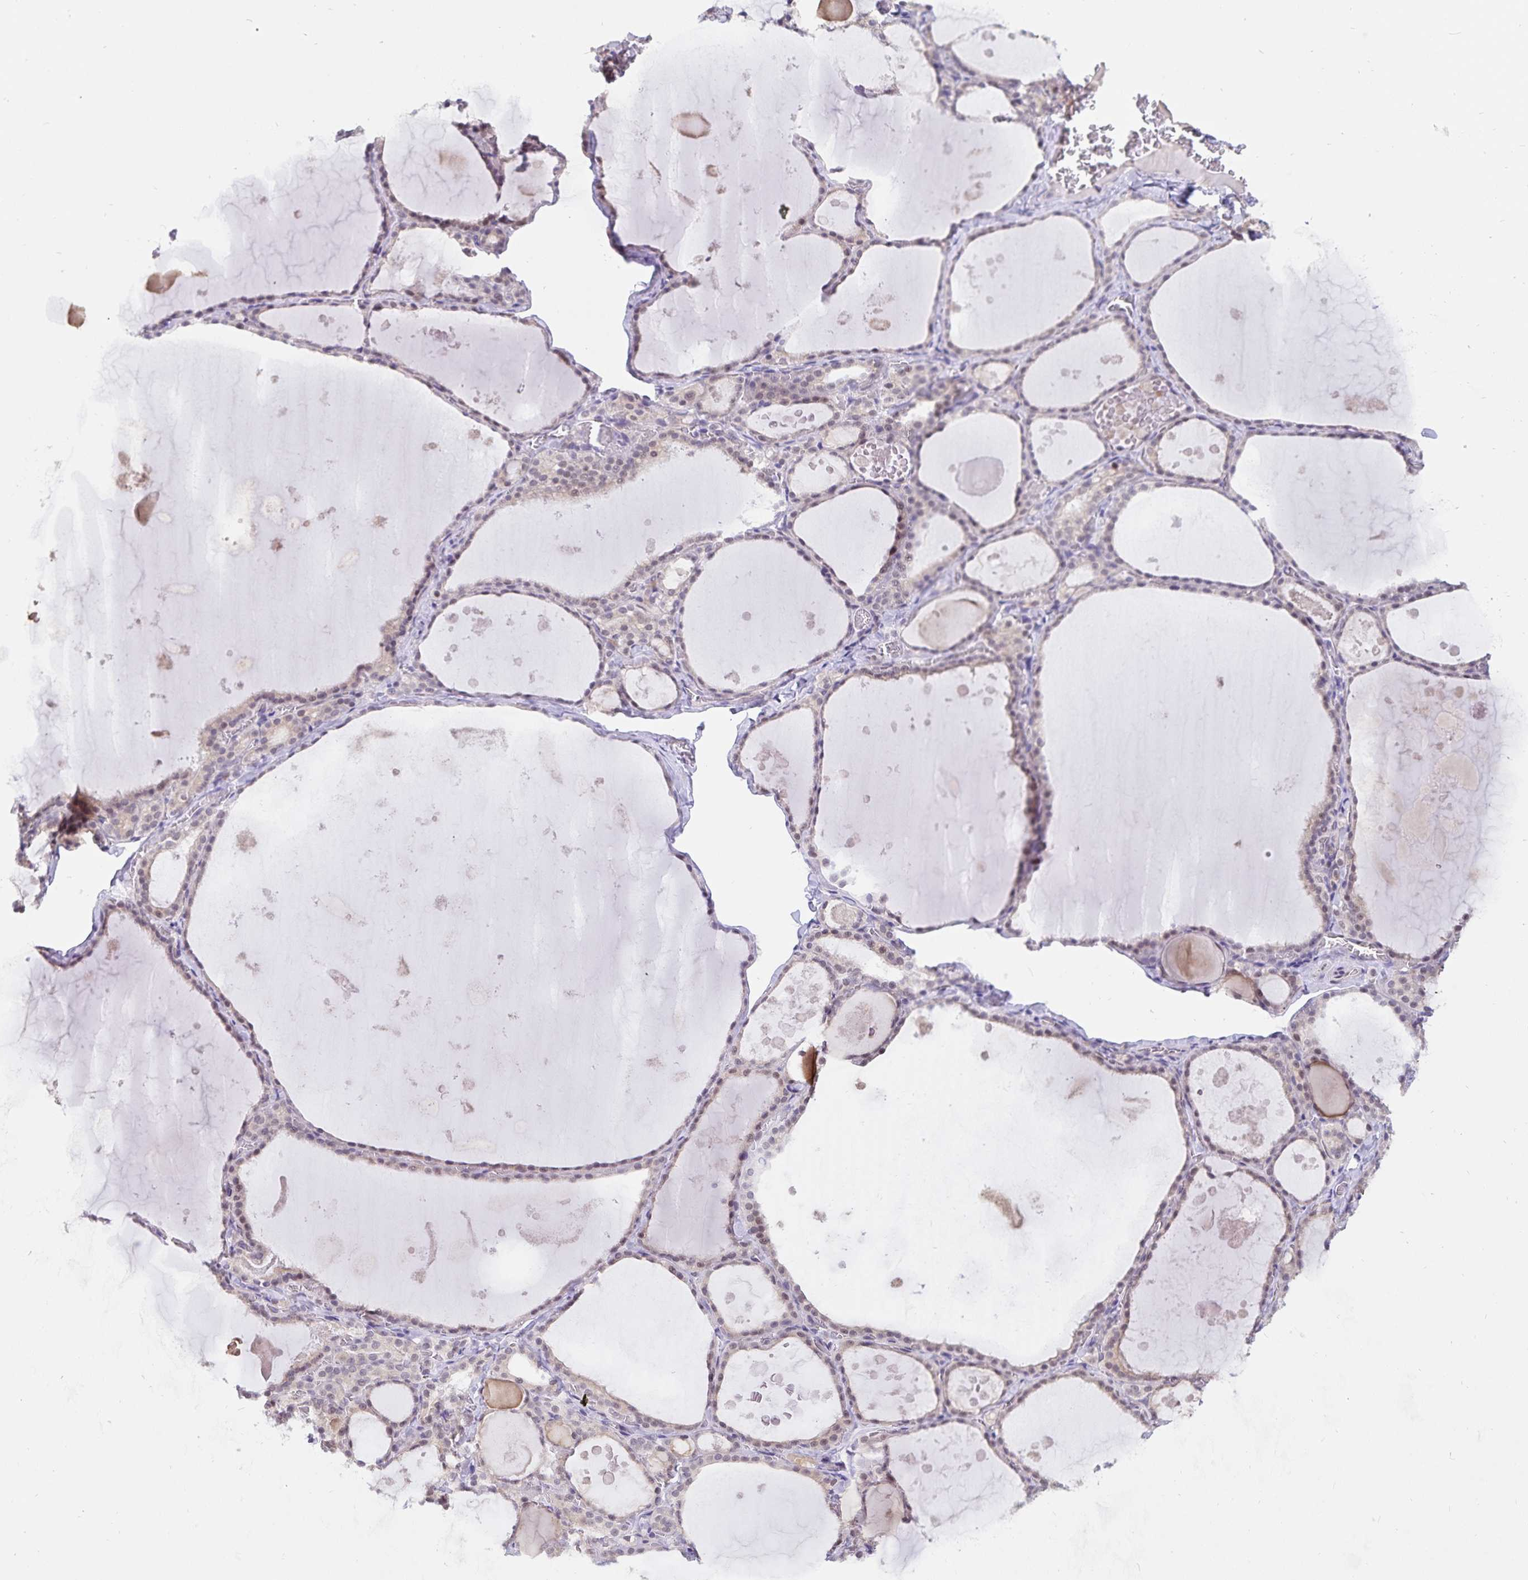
{"staining": {"intensity": "weak", "quantity": "25%-75%", "location": "cytoplasmic/membranous"}, "tissue": "thyroid gland", "cell_type": "Glandular cells", "image_type": "normal", "snomed": [{"axis": "morphology", "description": "Normal tissue, NOS"}, {"axis": "topography", "description": "Thyroid gland"}], "caption": "Thyroid gland stained for a protein (brown) shows weak cytoplasmic/membranous positive positivity in approximately 25%-75% of glandular cells.", "gene": "ATP2A2", "patient": {"sex": "male", "age": 56}}